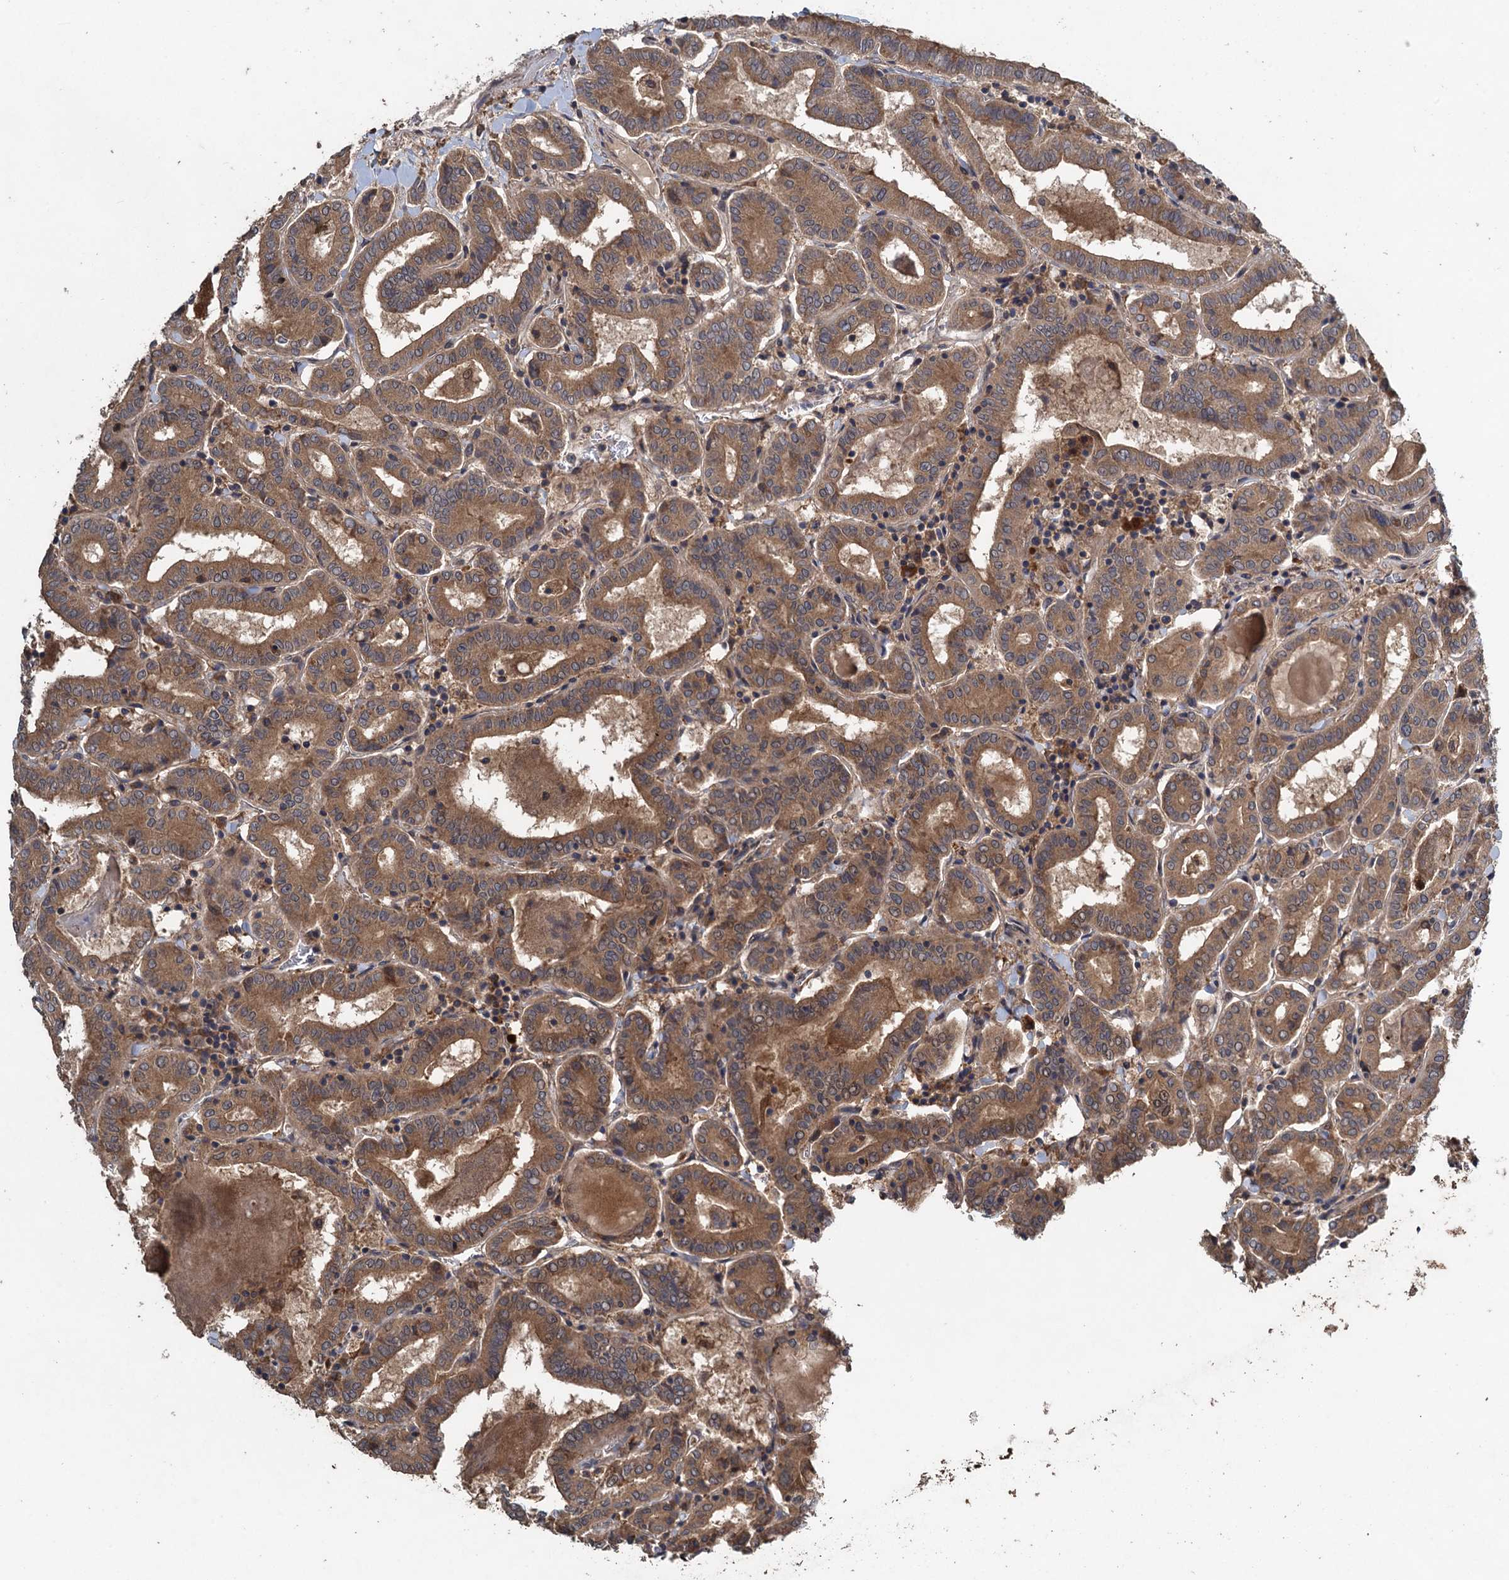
{"staining": {"intensity": "moderate", "quantity": ">75%", "location": "cytoplasmic/membranous"}, "tissue": "thyroid cancer", "cell_type": "Tumor cells", "image_type": "cancer", "snomed": [{"axis": "morphology", "description": "Papillary adenocarcinoma, NOS"}, {"axis": "topography", "description": "Thyroid gland"}], "caption": "Protein expression analysis of thyroid cancer (papillary adenocarcinoma) reveals moderate cytoplasmic/membranous expression in about >75% of tumor cells.", "gene": "CNTN5", "patient": {"sex": "female", "age": 72}}